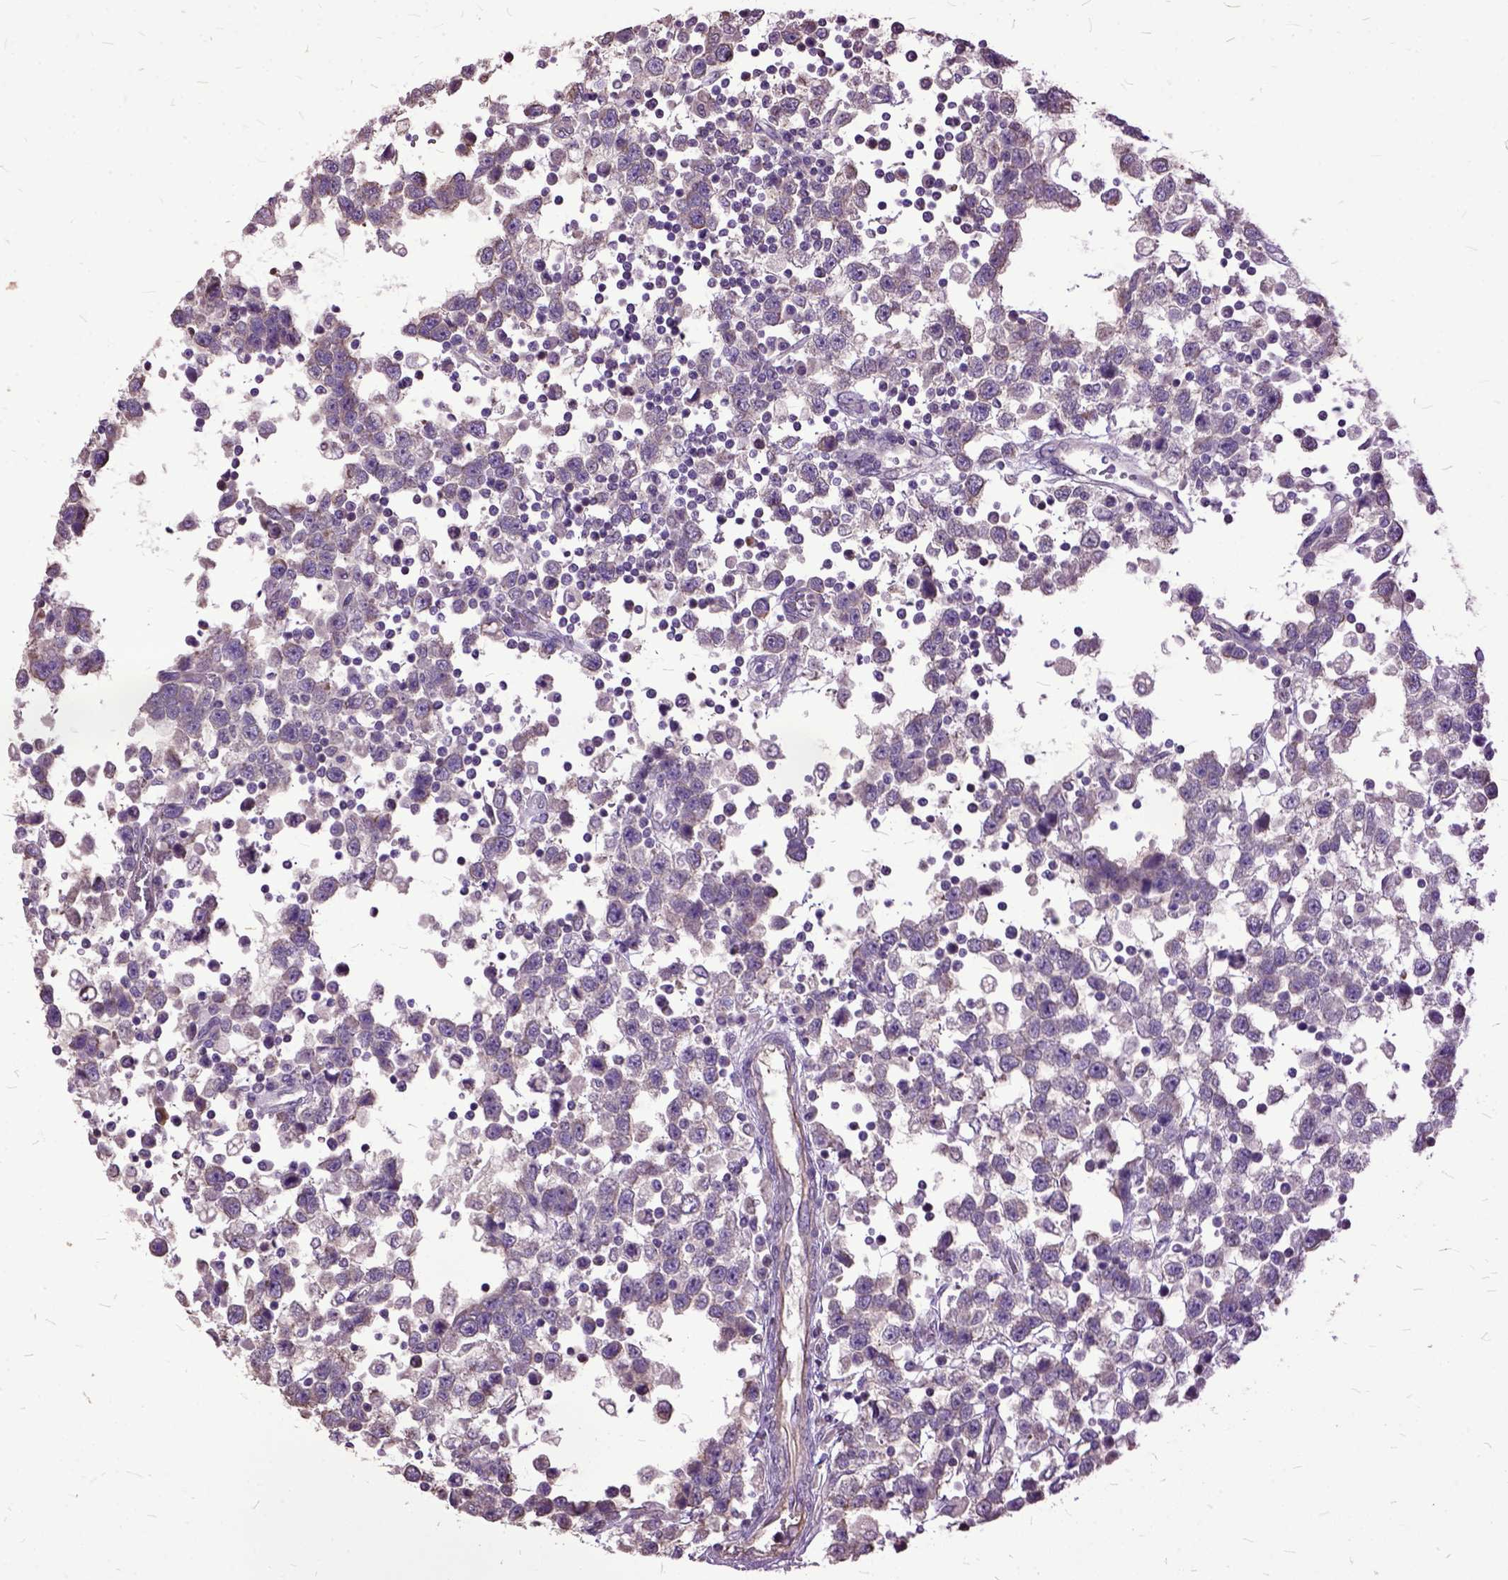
{"staining": {"intensity": "moderate", "quantity": "<25%", "location": "cytoplasmic/membranous"}, "tissue": "testis cancer", "cell_type": "Tumor cells", "image_type": "cancer", "snomed": [{"axis": "morphology", "description": "Seminoma, NOS"}, {"axis": "topography", "description": "Testis"}], "caption": "Human testis seminoma stained with a protein marker exhibits moderate staining in tumor cells.", "gene": "AREG", "patient": {"sex": "male", "age": 34}}